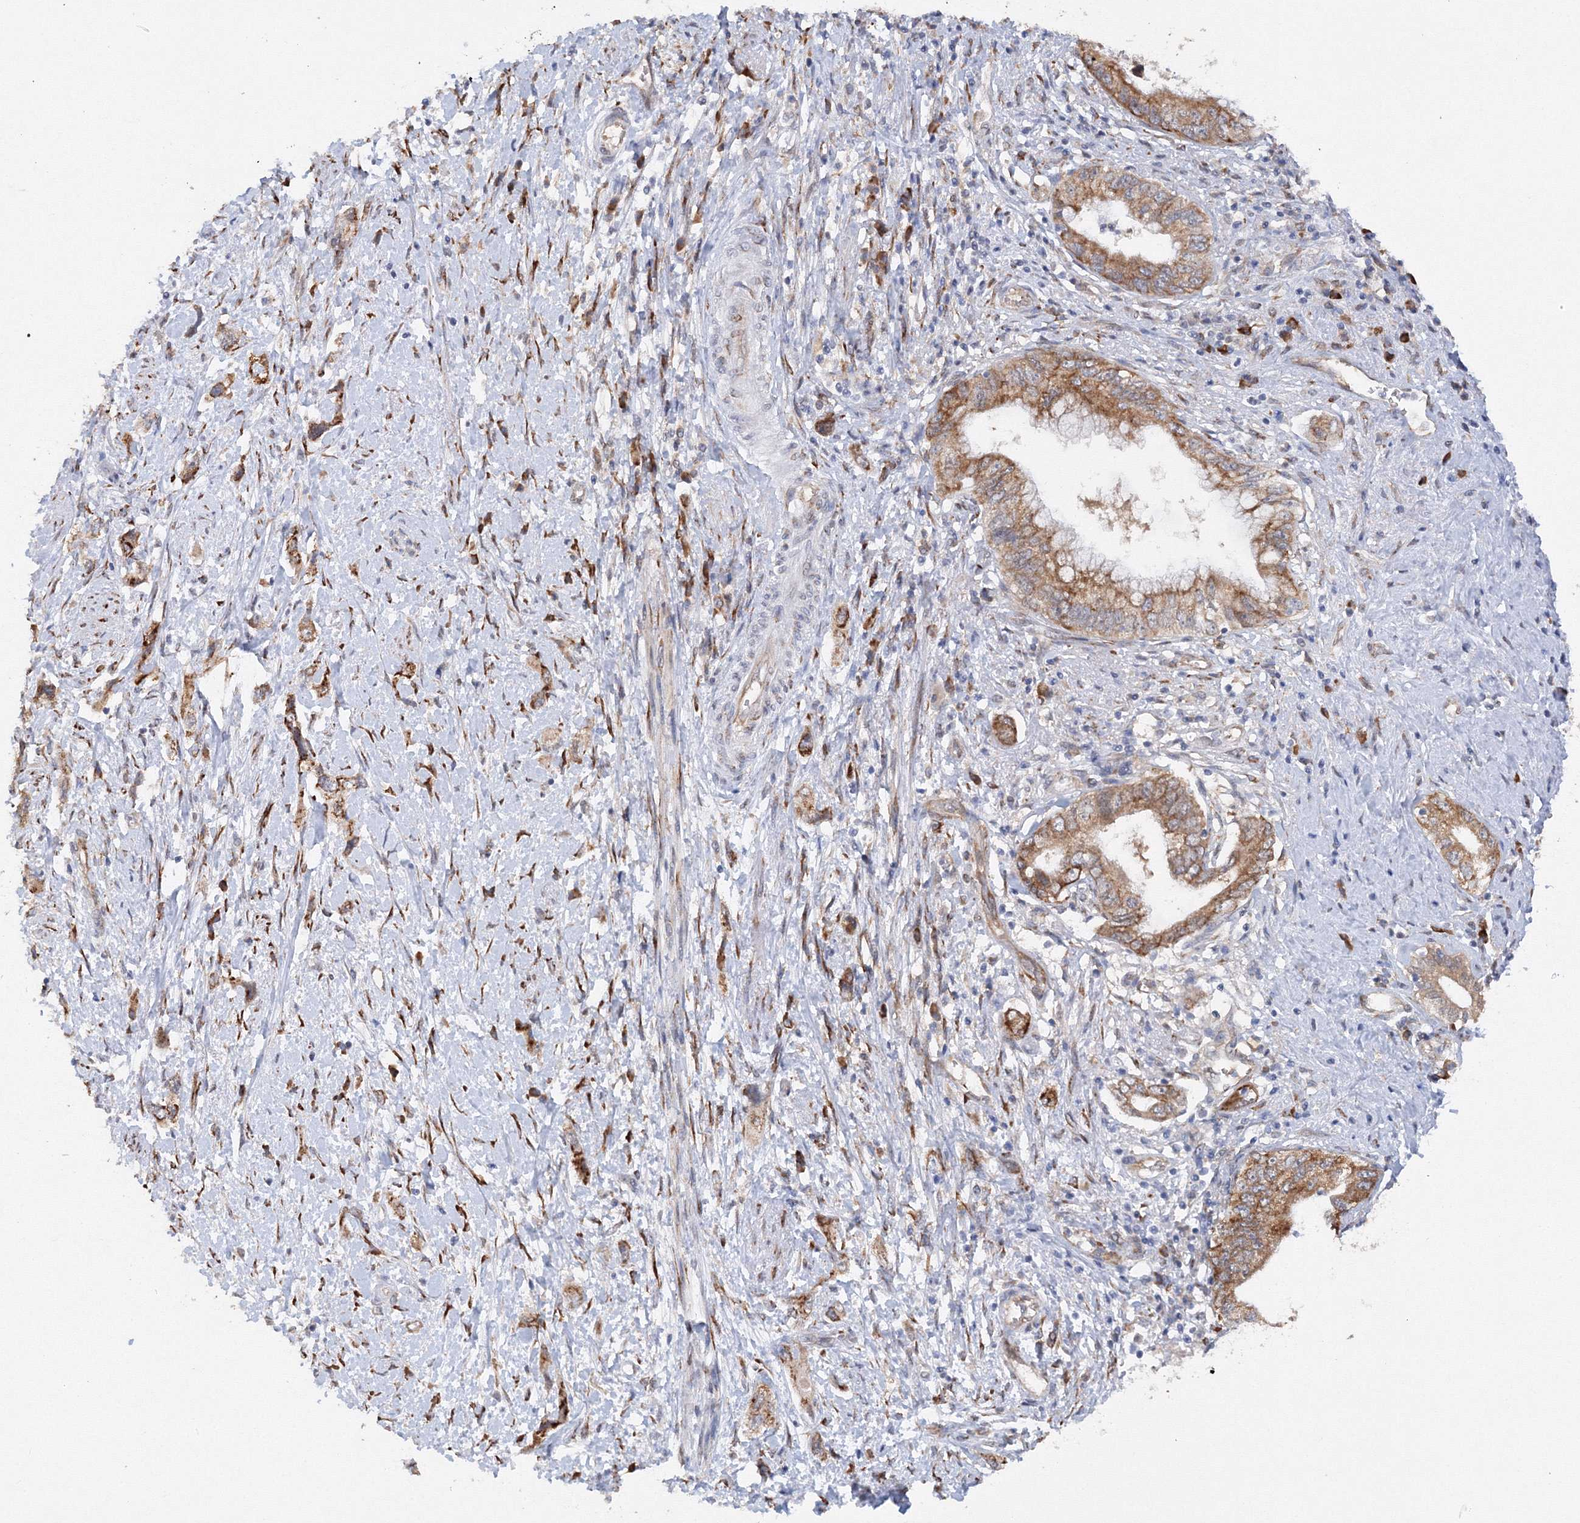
{"staining": {"intensity": "moderate", "quantity": ">75%", "location": "cytoplasmic/membranous"}, "tissue": "pancreatic cancer", "cell_type": "Tumor cells", "image_type": "cancer", "snomed": [{"axis": "morphology", "description": "Adenocarcinoma, NOS"}, {"axis": "topography", "description": "Pancreas"}], "caption": "A high-resolution micrograph shows immunohistochemistry staining of pancreatic cancer, which exhibits moderate cytoplasmic/membranous staining in about >75% of tumor cells.", "gene": "DIS3L2", "patient": {"sex": "female", "age": 73}}